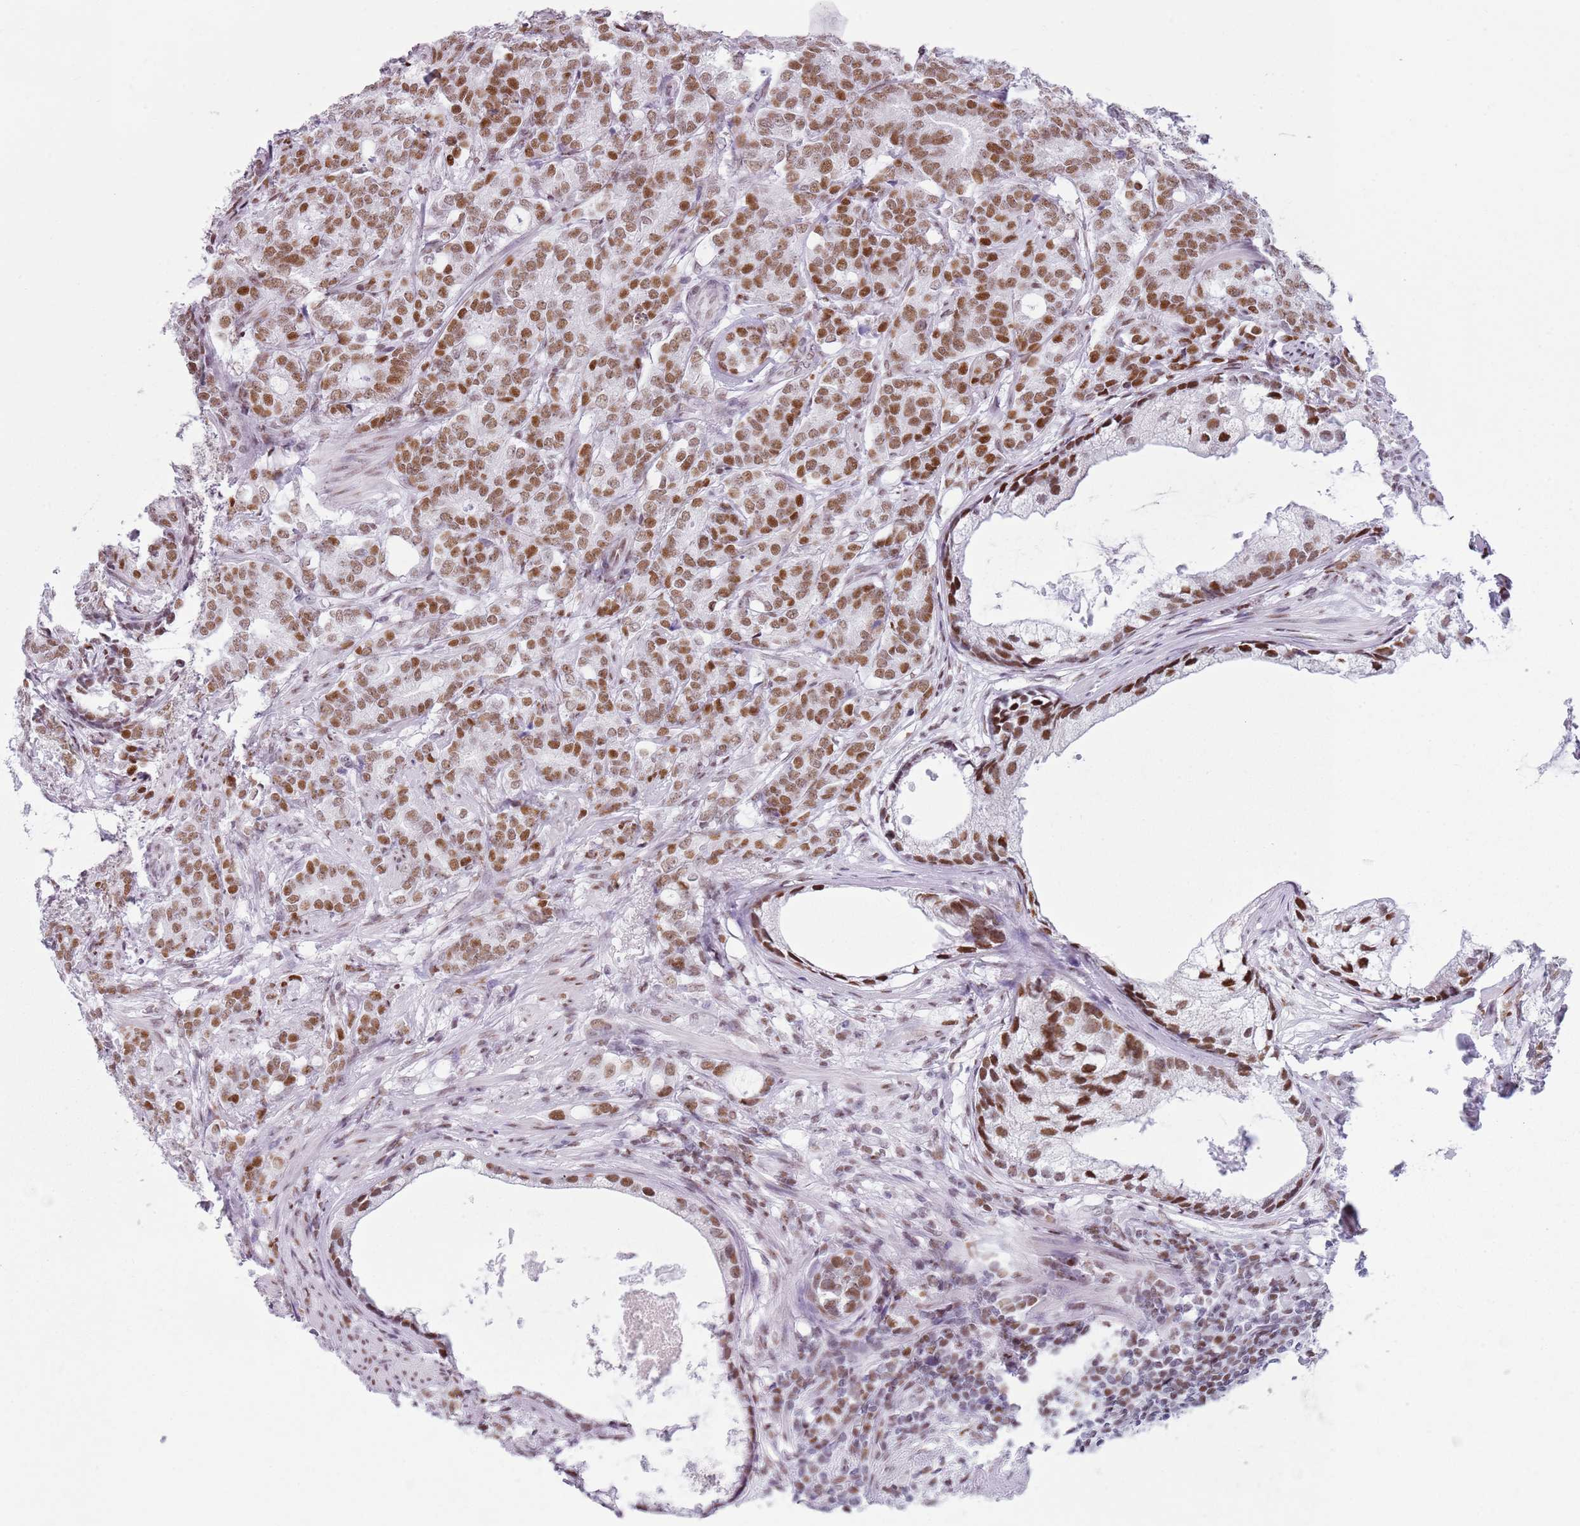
{"staining": {"intensity": "moderate", "quantity": ">75%", "location": "nuclear"}, "tissue": "prostate cancer", "cell_type": "Tumor cells", "image_type": "cancer", "snomed": [{"axis": "morphology", "description": "Adenocarcinoma, Low grade"}, {"axis": "topography", "description": "Prostate"}], "caption": "Prostate cancer (low-grade adenocarcinoma) stained for a protein exhibits moderate nuclear positivity in tumor cells.", "gene": "FAM104B", "patient": {"sex": "male", "age": 71}}